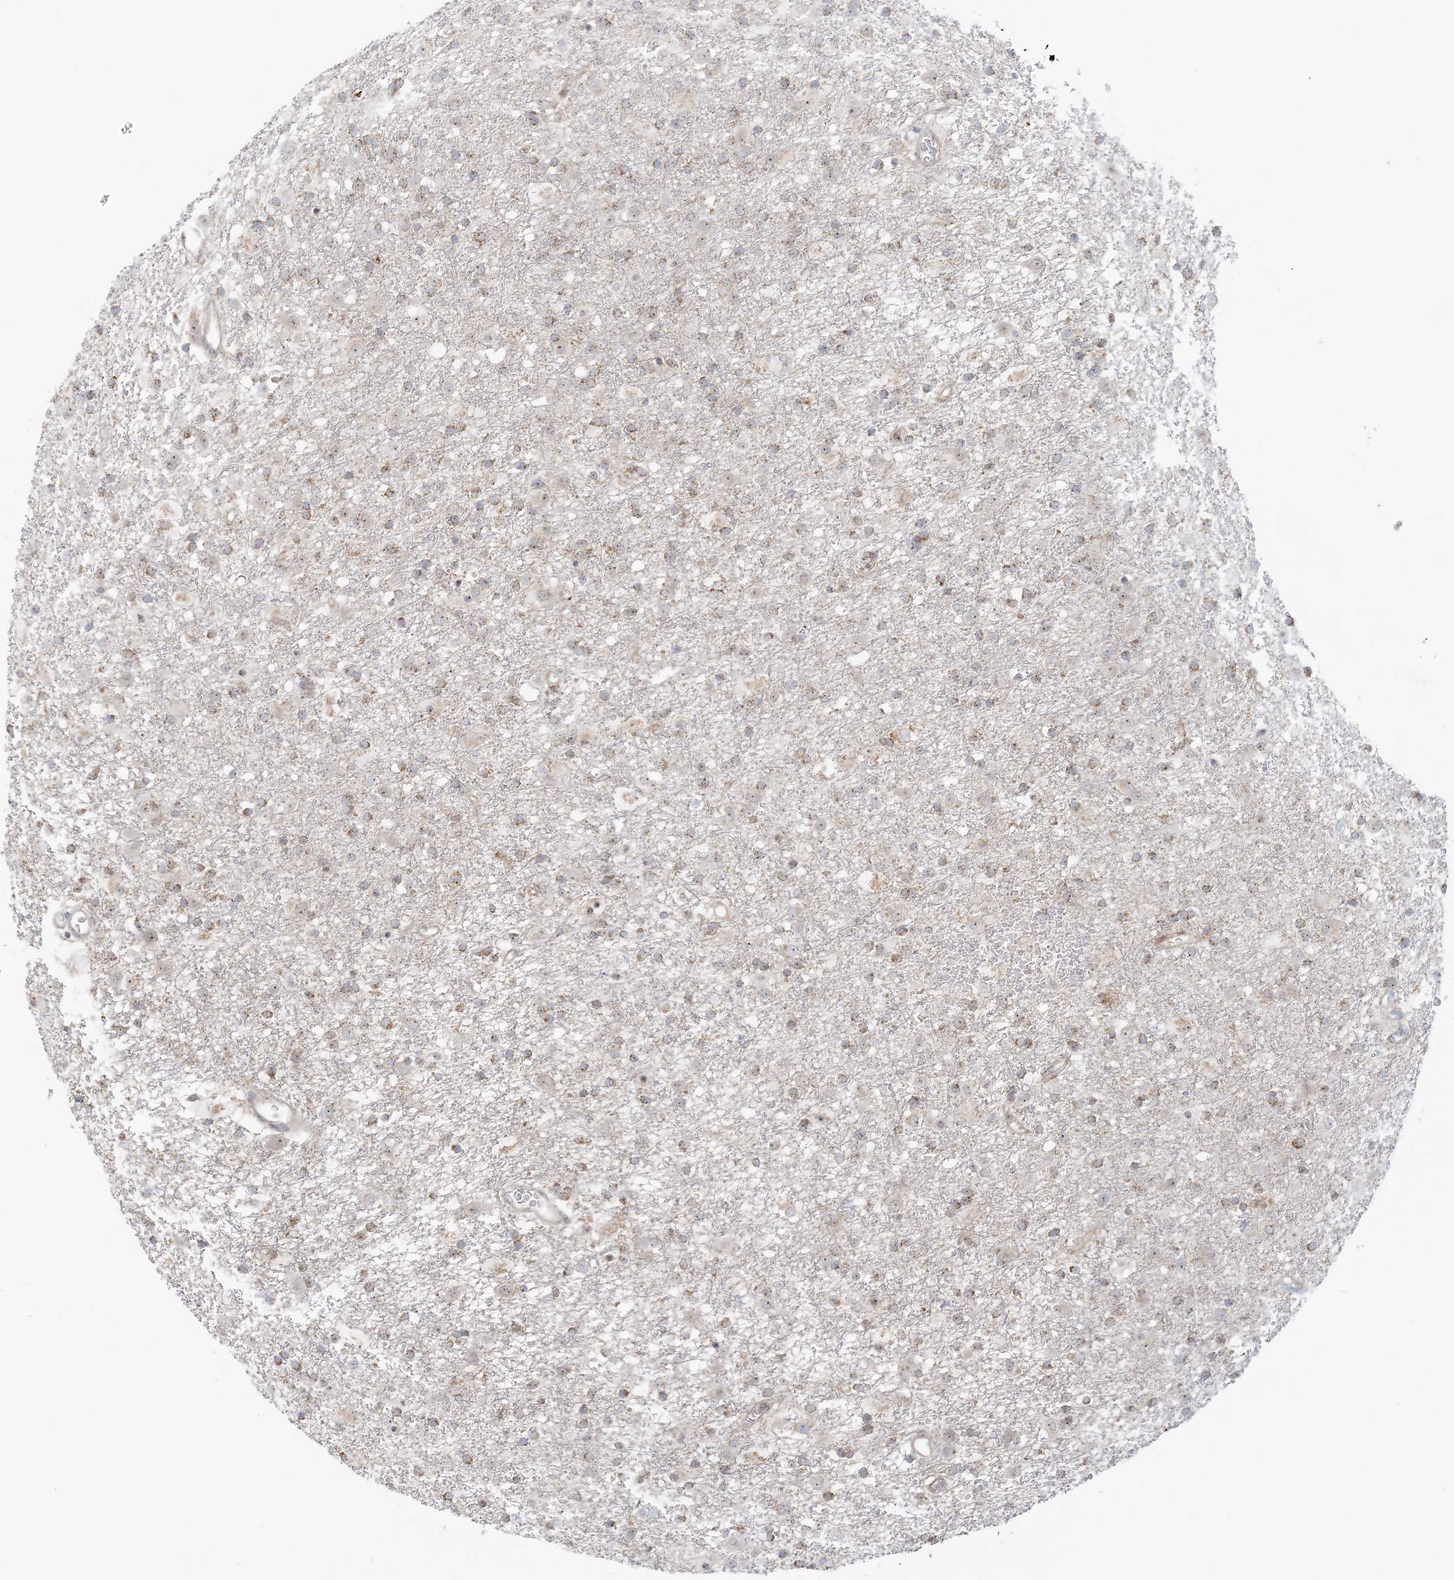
{"staining": {"intensity": "weak", "quantity": "25%-75%", "location": "nuclear"}, "tissue": "glioma", "cell_type": "Tumor cells", "image_type": "cancer", "snomed": [{"axis": "morphology", "description": "Glioma, malignant, Low grade"}, {"axis": "topography", "description": "Brain"}], "caption": "Immunohistochemistry staining of glioma, which shows low levels of weak nuclear staining in about 25%-75% of tumor cells indicating weak nuclear protein positivity. The staining was performed using DAB (3,3'-diaminobenzidine) (brown) for protein detection and nuclei were counterstained in hematoxylin (blue).", "gene": "UBE2F", "patient": {"sex": "male", "age": 65}}